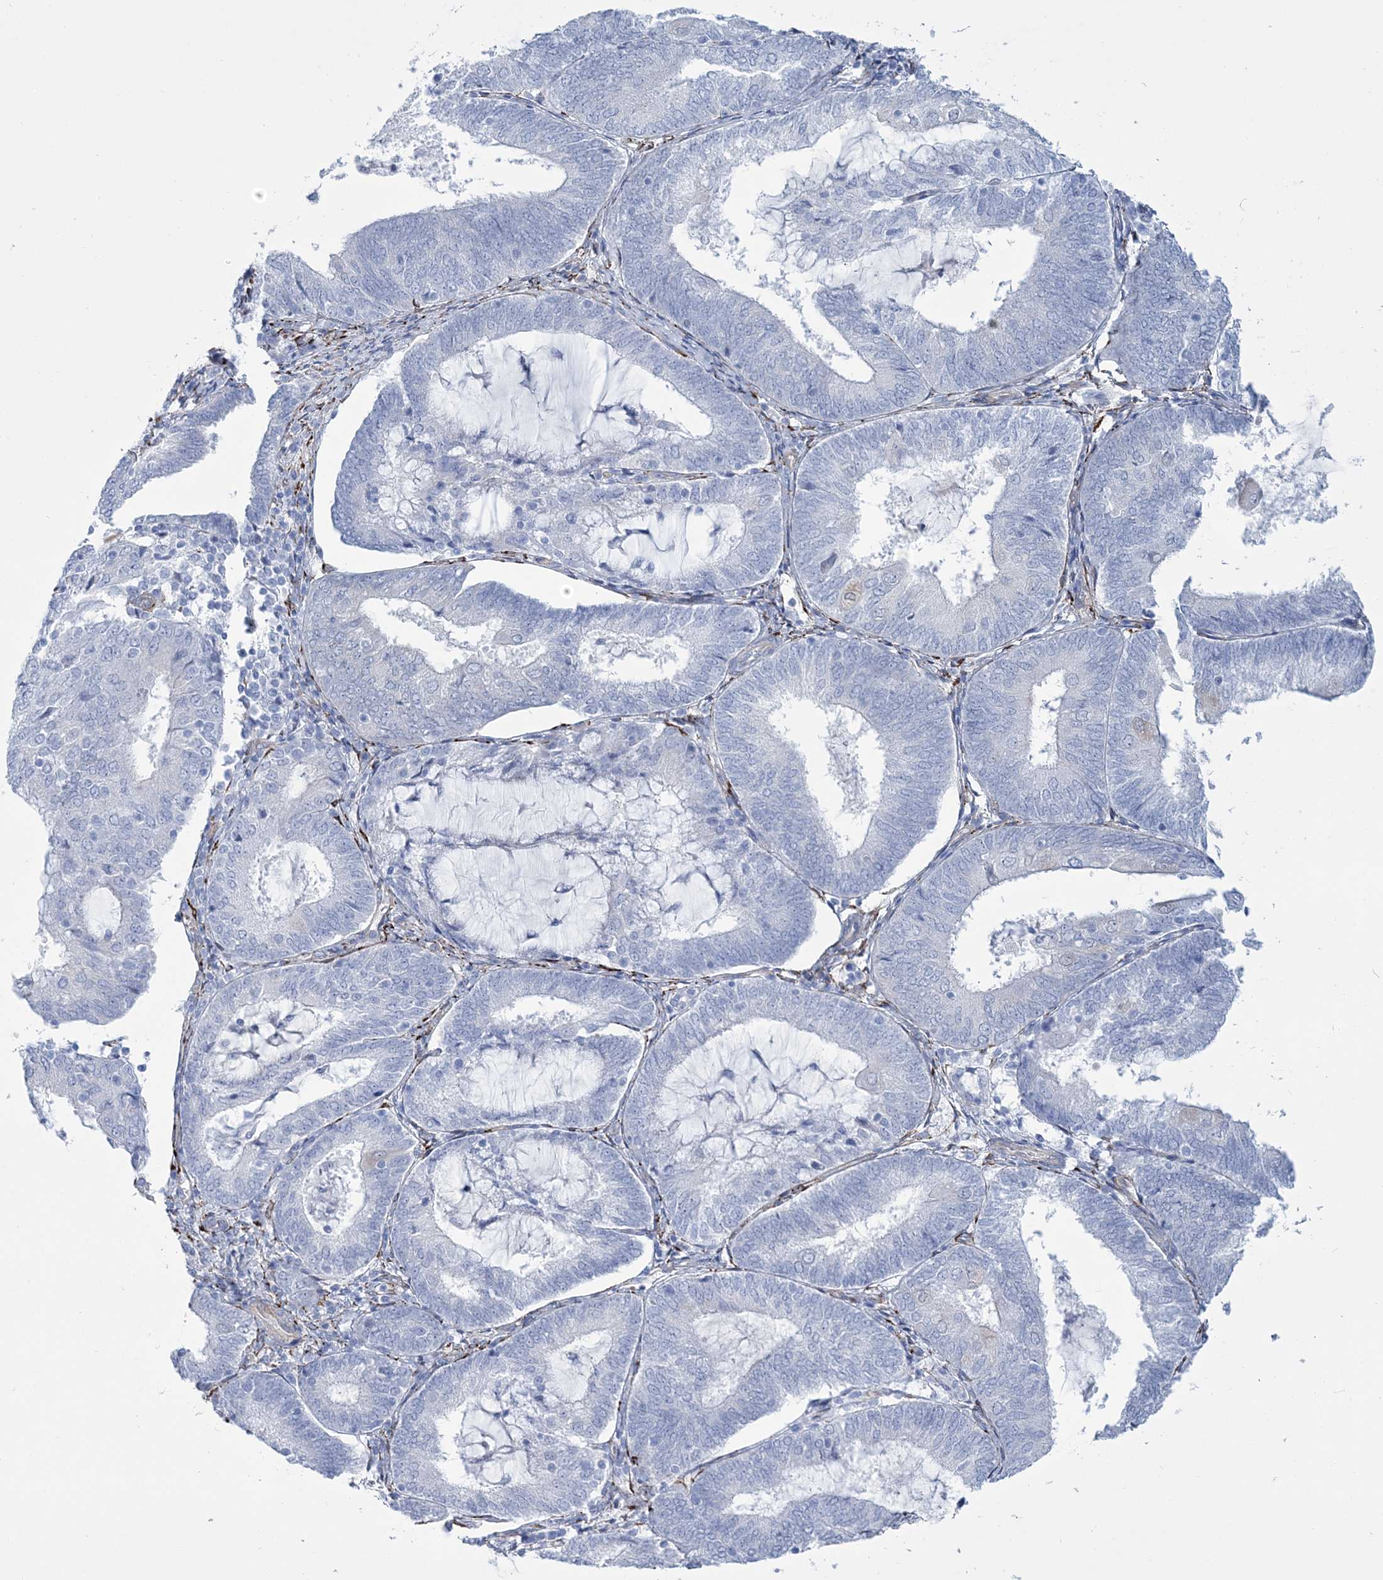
{"staining": {"intensity": "negative", "quantity": "none", "location": "none"}, "tissue": "endometrial cancer", "cell_type": "Tumor cells", "image_type": "cancer", "snomed": [{"axis": "morphology", "description": "Adenocarcinoma, NOS"}, {"axis": "topography", "description": "Endometrium"}], "caption": "Tumor cells are negative for protein expression in human endometrial cancer.", "gene": "RAB11FIP5", "patient": {"sex": "female", "age": 81}}